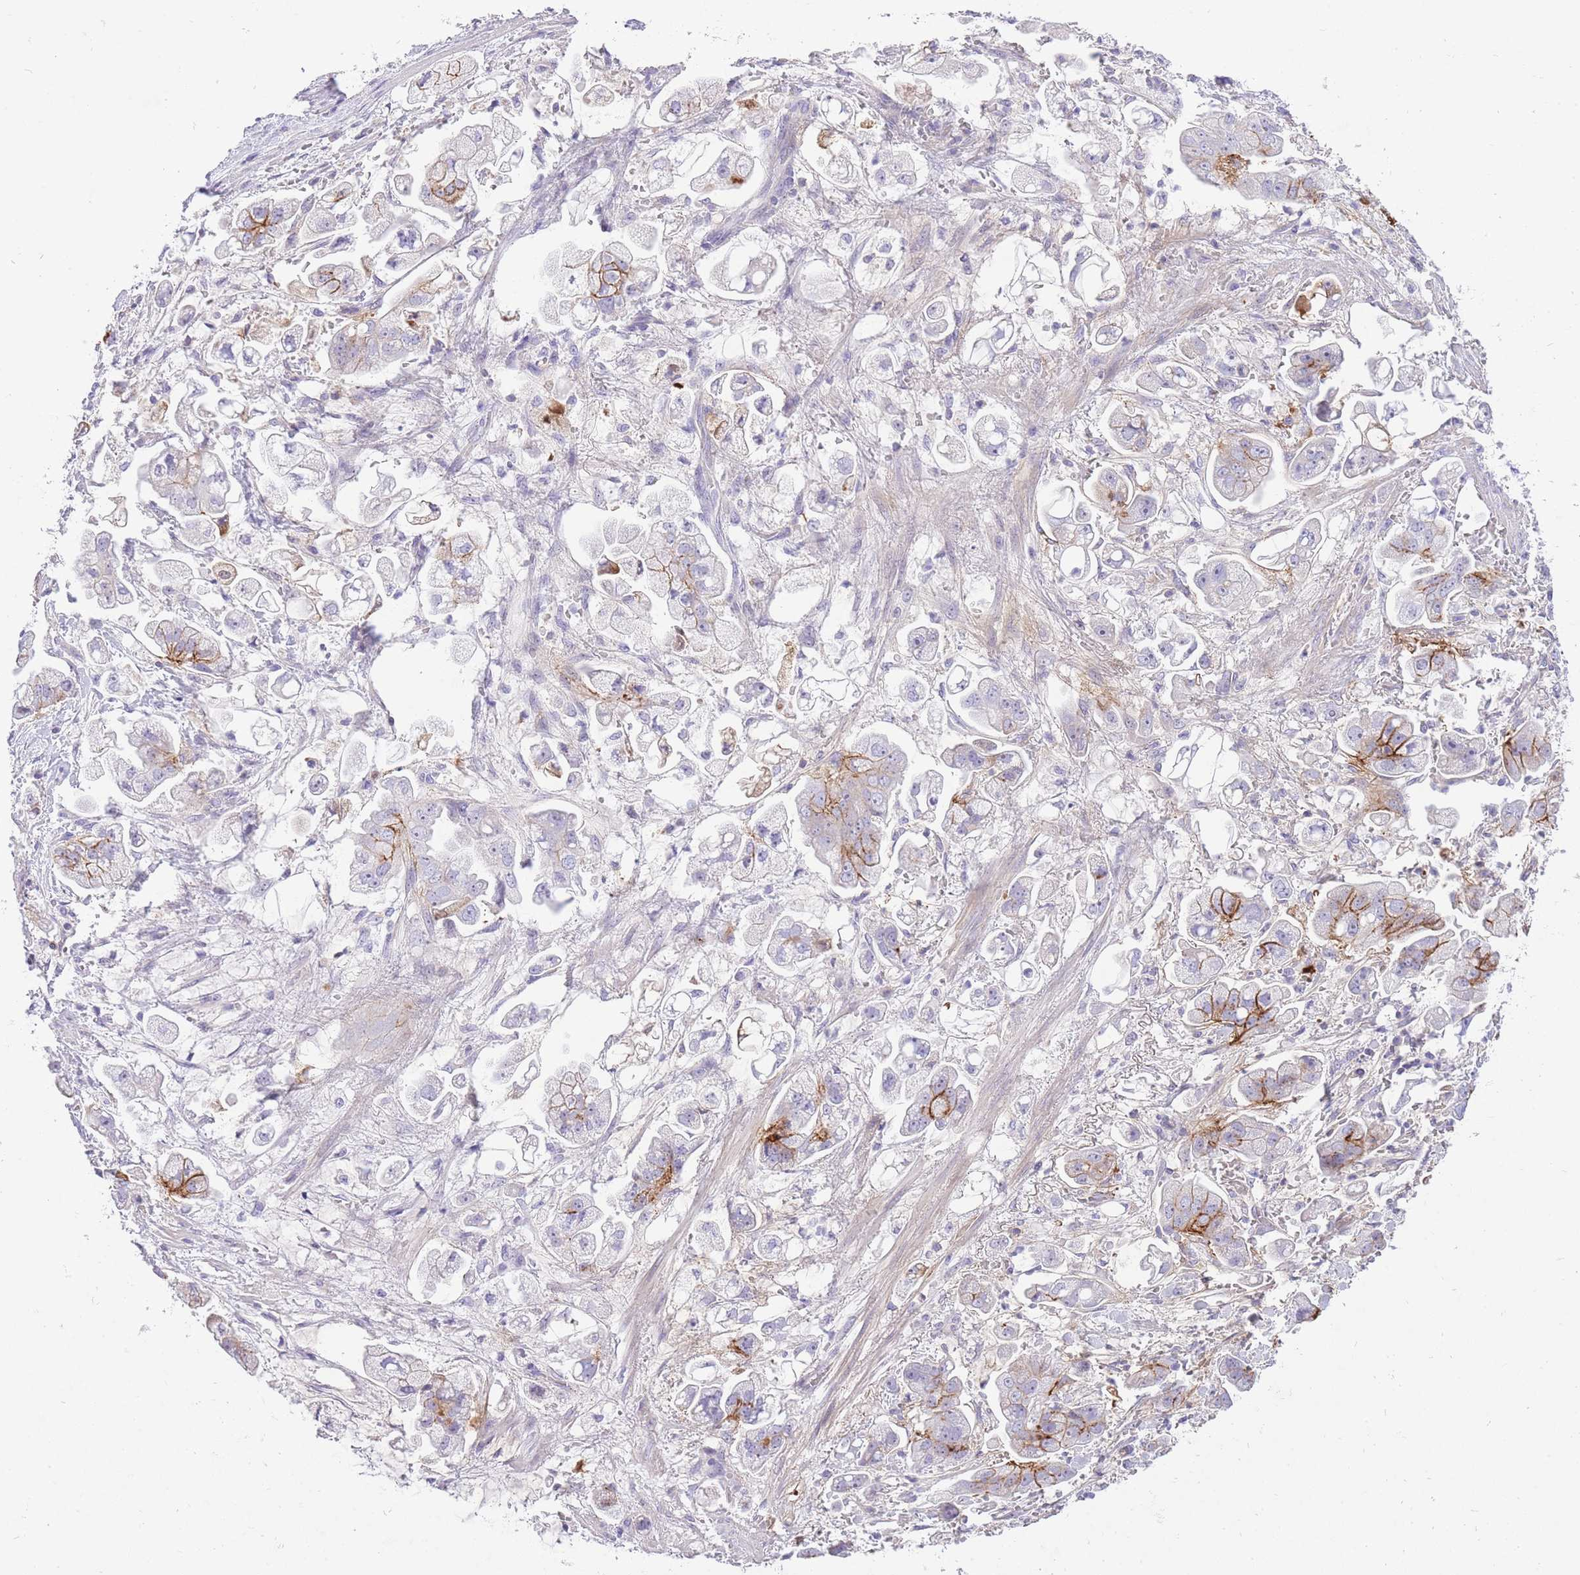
{"staining": {"intensity": "strong", "quantity": "<25%", "location": "cytoplasmic/membranous"}, "tissue": "stomach cancer", "cell_type": "Tumor cells", "image_type": "cancer", "snomed": [{"axis": "morphology", "description": "Adenocarcinoma, NOS"}, {"axis": "topography", "description": "Stomach"}], "caption": "Immunohistochemical staining of stomach cancer (adenocarcinoma) exhibits strong cytoplasmic/membranous protein expression in approximately <25% of tumor cells.", "gene": "HRG", "patient": {"sex": "male", "age": 62}}